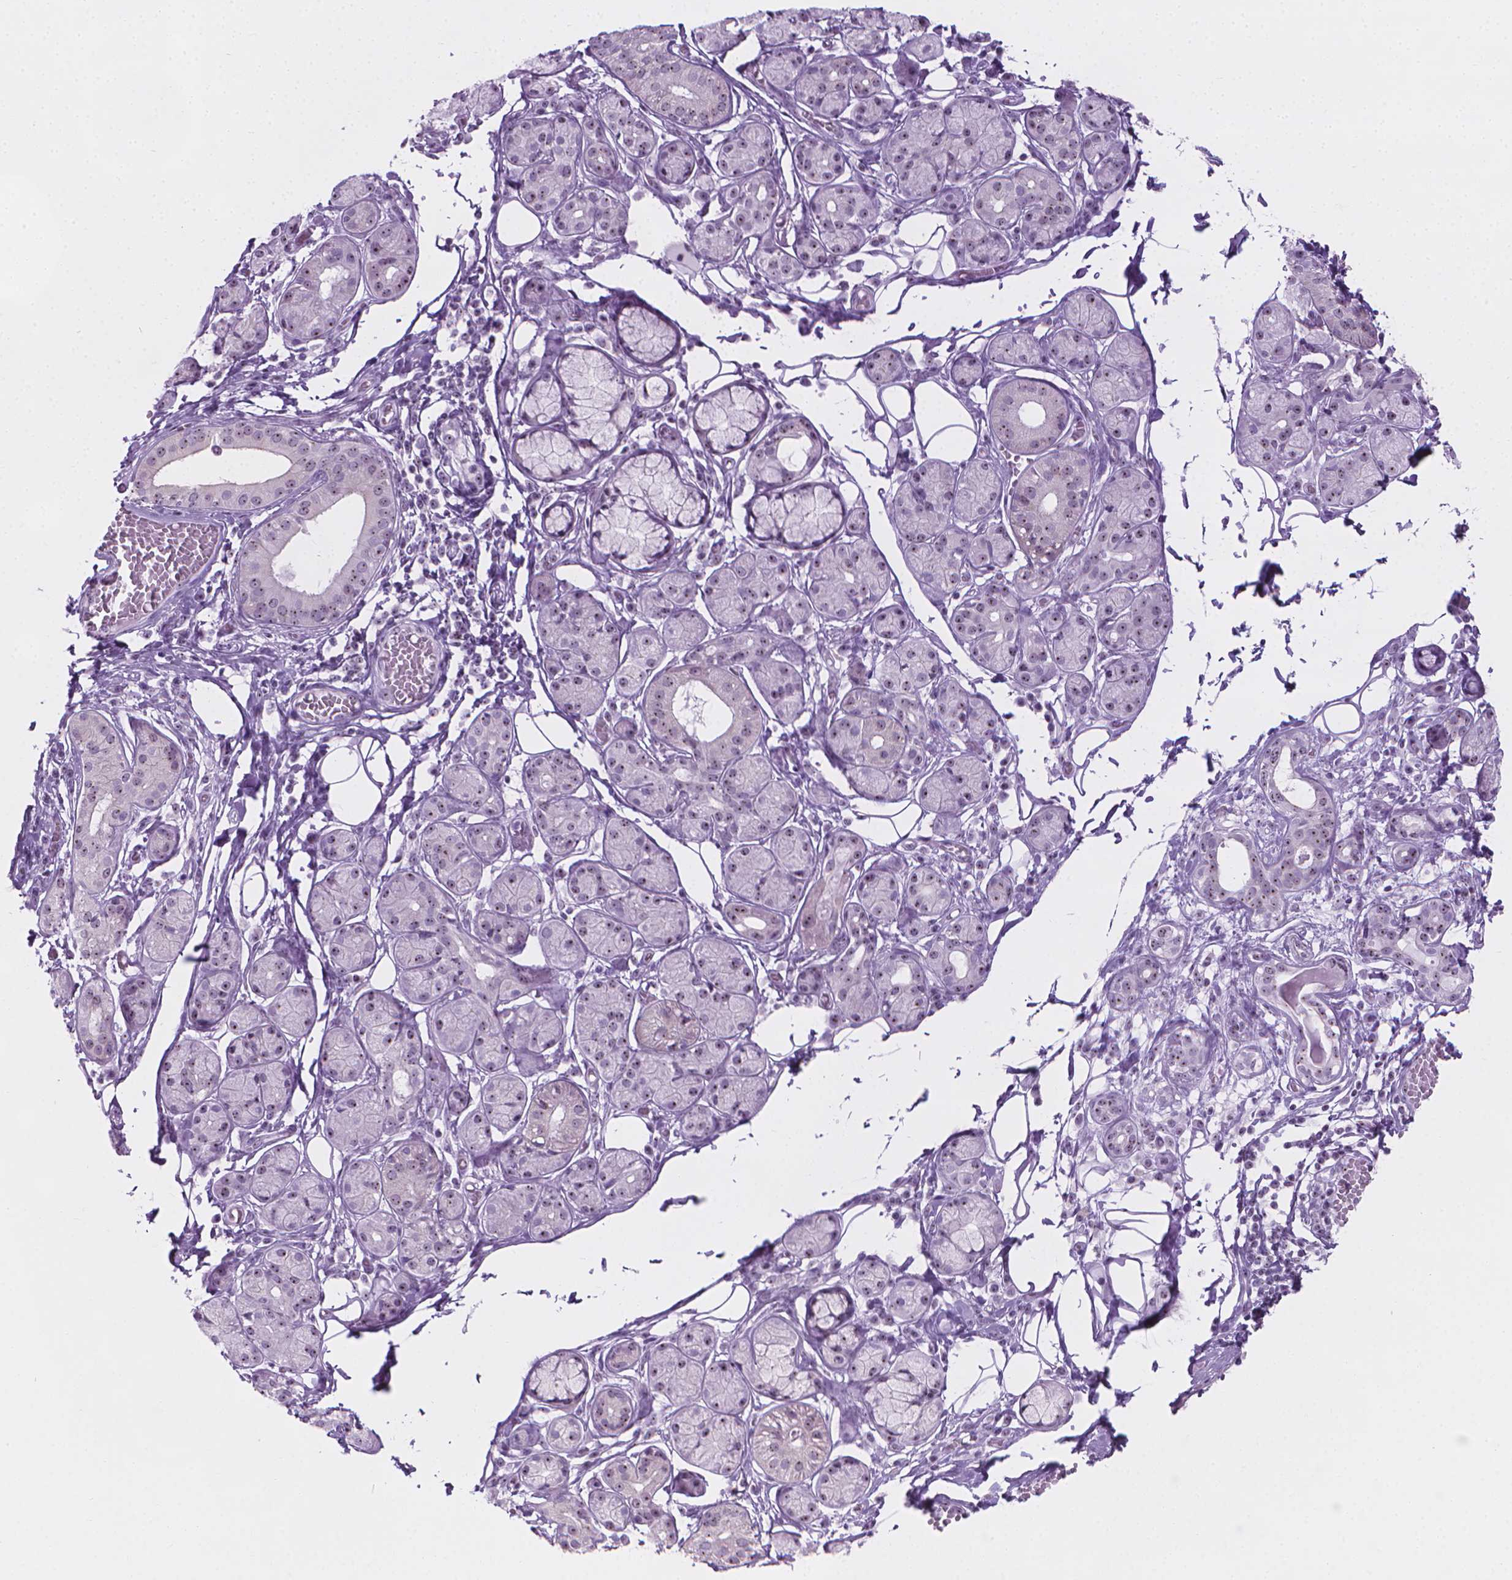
{"staining": {"intensity": "moderate", "quantity": "25%-75%", "location": "nuclear"}, "tissue": "salivary gland", "cell_type": "Glandular cells", "image_type": "normal", "snomed": [{"axis": "morphology", "description": "Normal tissue, NOS"}, {"axis": "topography", "description": "Salivary gland"}, {"axis": "topography", "description": "Peripheral nerve tissue"}], "caption": "Brown immunohistochemical staining in unremarkable human salivary gland demonstrates moderate nuclear staining in approximately 25%-75% of glandular cells.", "gene": "NOL7", "patient": {"sex": "male", "age": 71}}